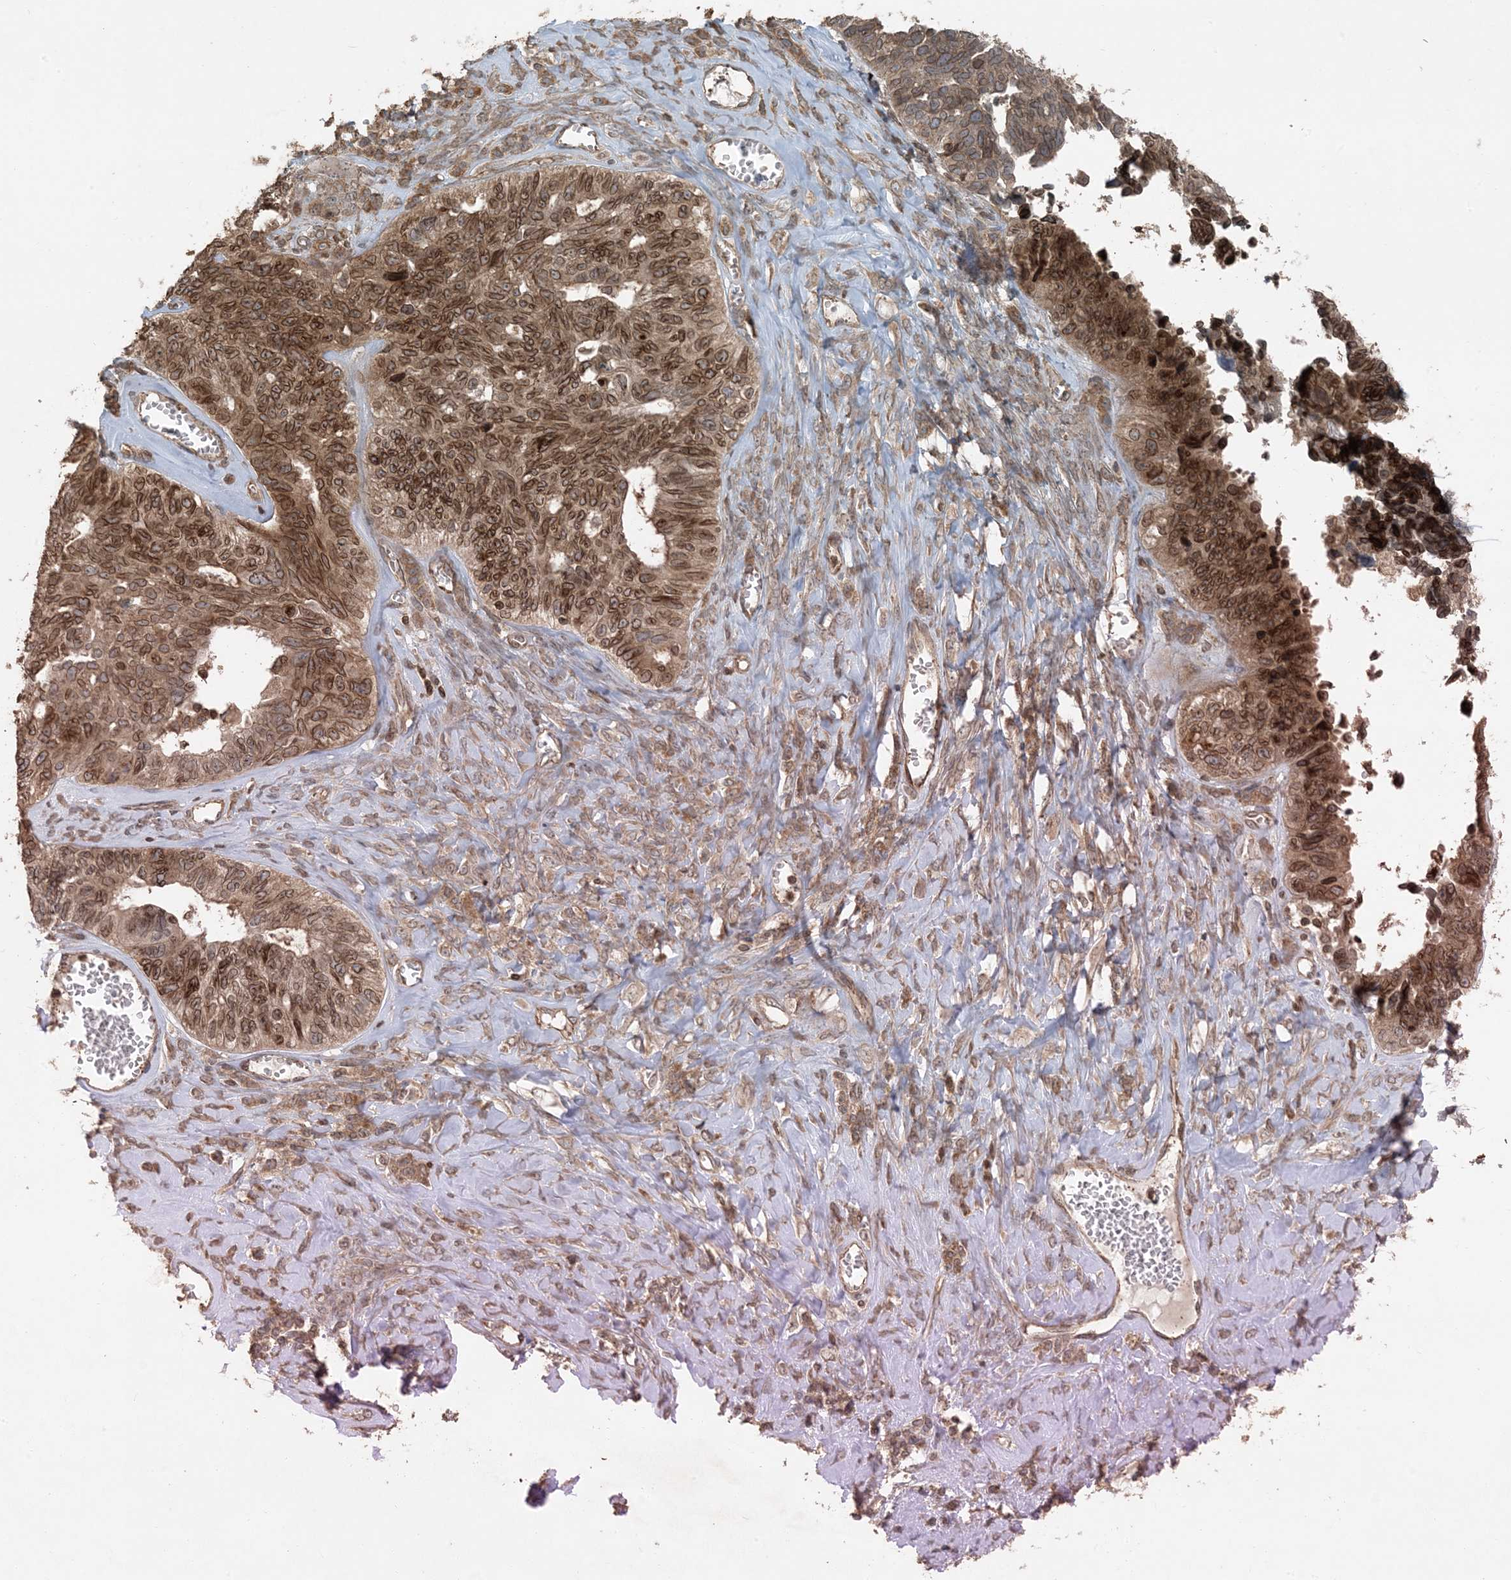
{"staining": {"intensity": "strong", "quantity": ">75%", "location": "cytoplasmic/membranous,nuclear"}, "tissue": "ovarian cancer", "cell_type": "Tumor cells", "image_type": "cancer", "snomed": [{"axis": "morphology", "description": "Cystadenocarcinoma, serous, NOS"}, {"axis": "topography", "description": "Ovary"}], "caption": "Immunohistochemistry (IHC) of human ovarian serous cystadenocarcinoma displays high levels of strong cytoplasmic/membranous and nuclear expression in approximately >75% of tumor cells.", "gene": "ZFAND2B", "patient": {"sex": "female", "age": 79}}